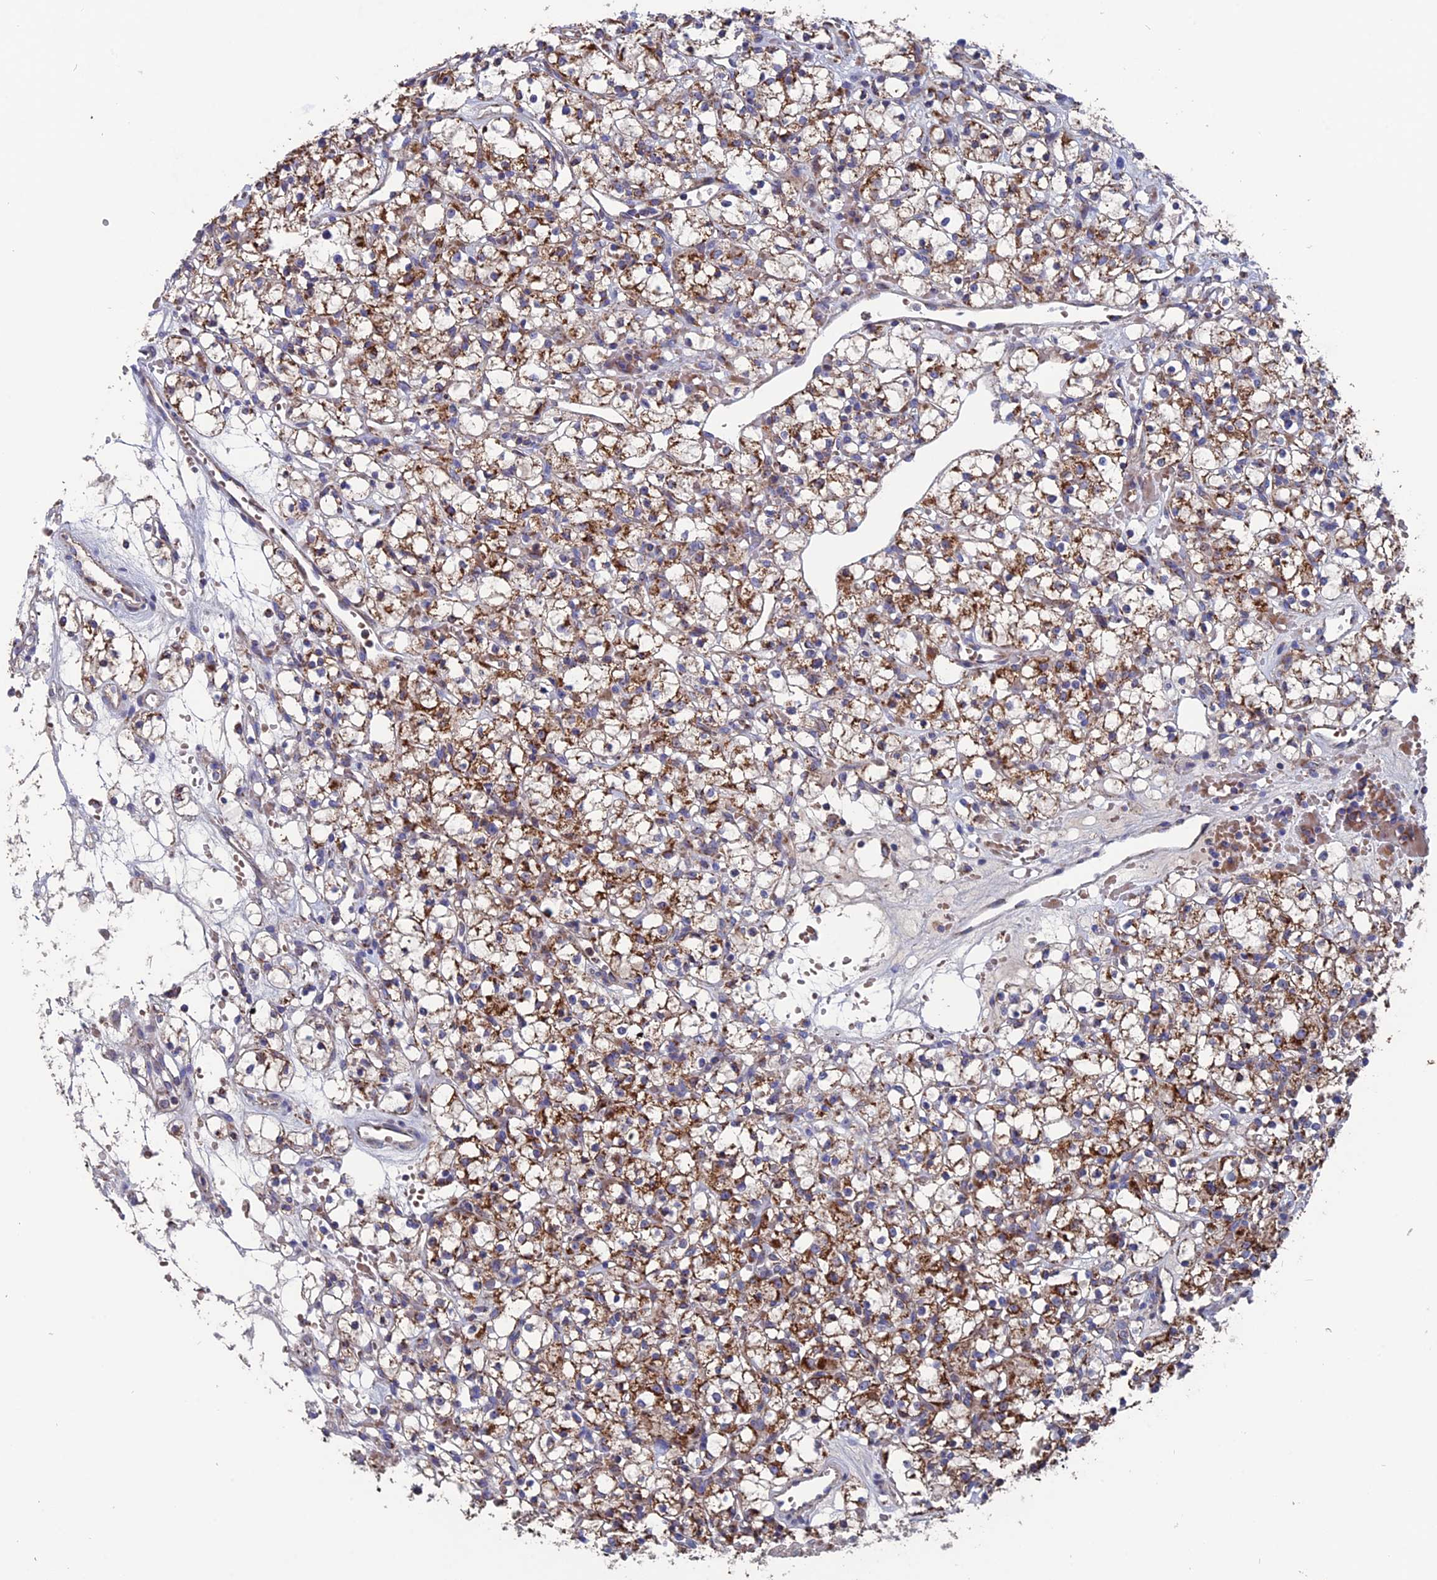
{"staining": {"intensity": "strong", "quantity": ">75%", "location": "cytoplasmic/membranous"}, "tissue": "renal cancer", "cell_type": "Tumor cells", "image_type": "cancer", "snomed": [{"axis": "morphology", "description": "Adenocarcinoma, NOS"}, {"axis": "topography", "description": "Kidney"}], "caption": "Renal adenocarcinoma was stained to show a protein in brown. There is high levels of strong cytoplasmic/membranous expression in approximately >75% of tumor cells.", "gene": "TGFA", "patient": {"sex": "female", "age": 59}}